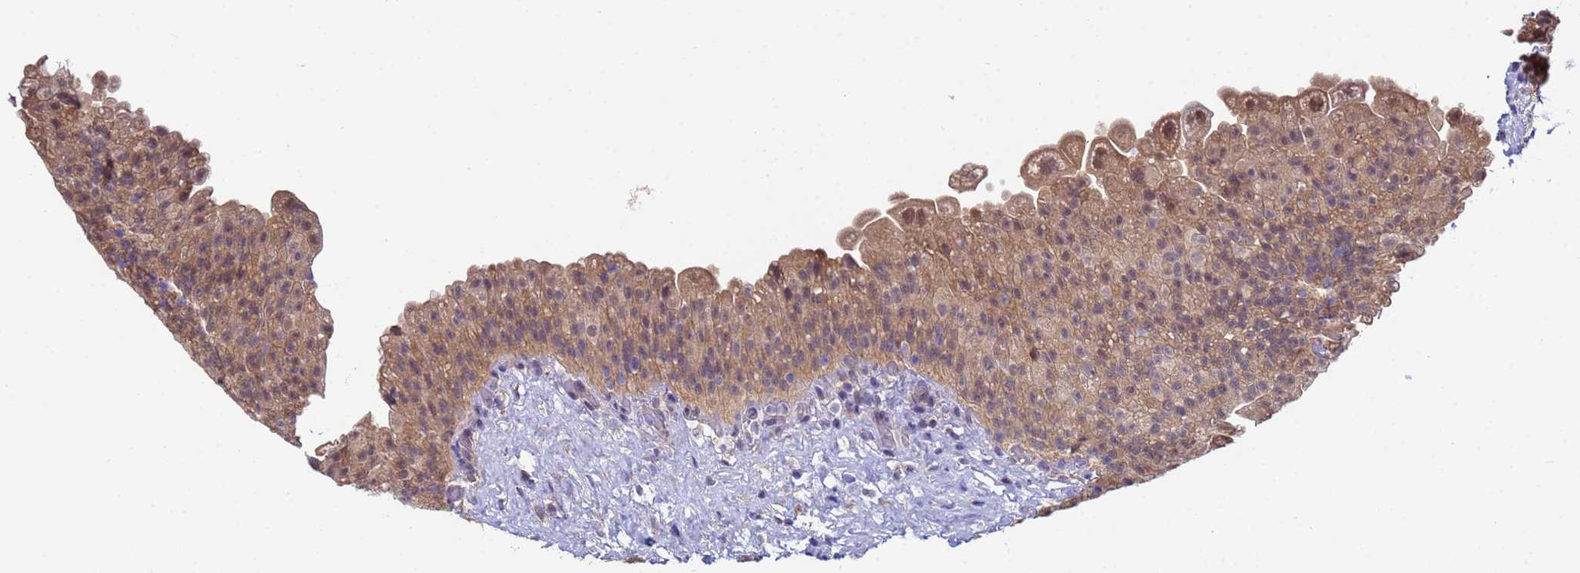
{"staining": {"intensity": "moderate", "quantity": ">75%", "location": "cytoplasmic/membranous"}, "tissue": "urinary bladder", "cell_type": "Urothelial cells", "image_type": "normal", "snomed": [{"axis": "morphology", "description": "Normal tissue, NOS"}, {"axis": "topography", "description": "Urinary bladder"}], "caption": "Protein expression analysis of benign human urinary bladder reveals moderate cytoplasmic/membranous expression in approximately >75% of urothelial cells. (DAB IHC with brightfield microscopy, high magnification).", "gene": "NAXE", "patient": {"sex": "female", "age": 27}}